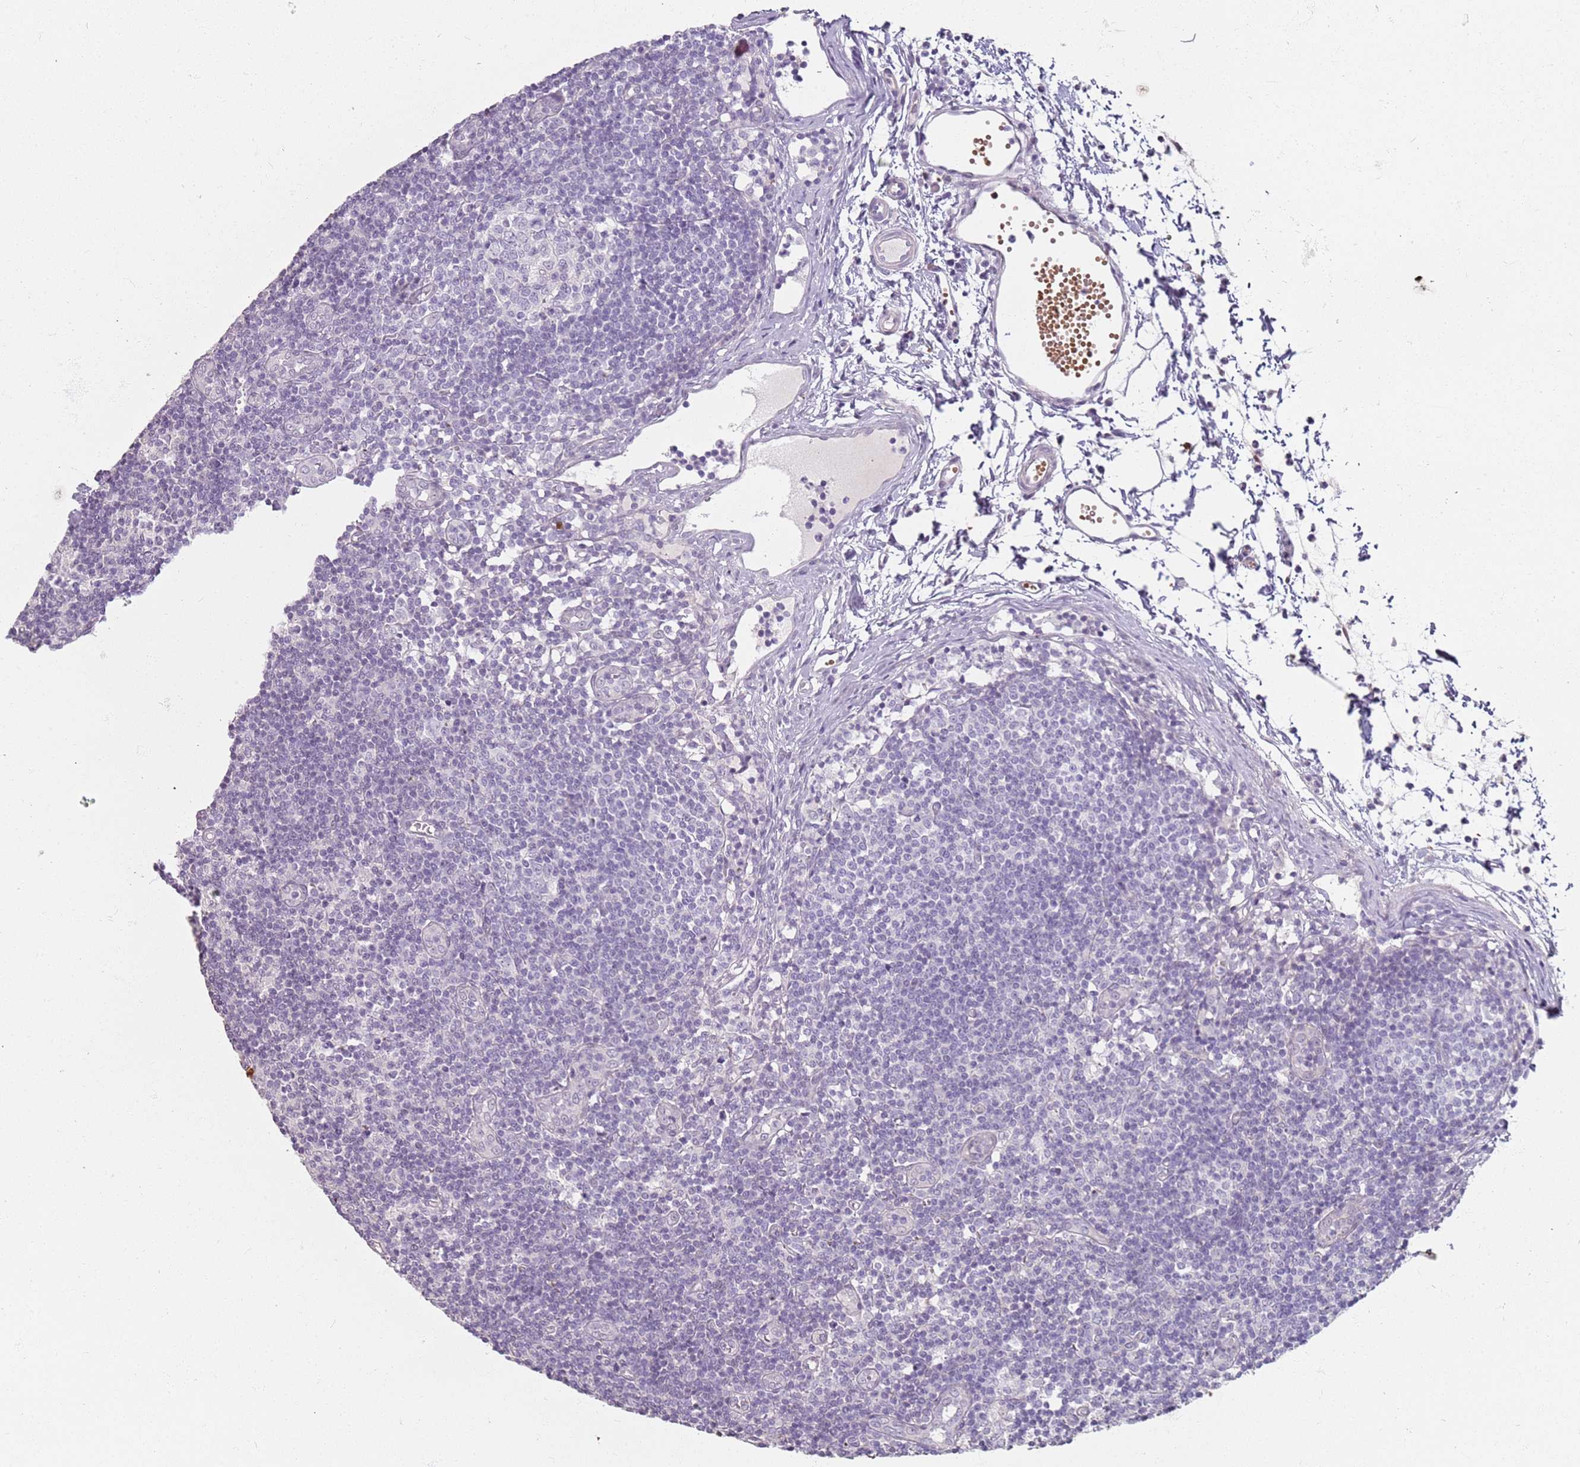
{"staining": {"intensity": "negative", "quantity": "none", "location": "none"}, "tissue": "lymph node", "cell_type": "Germinal center cells", "image_type": "normal", "snomed": [{"axis": "morphology", "description": "Normal tissue, NOS"}, {"axis": "topography", "description": "Lymph node"}], "caption": "Immunohistochemistry (IHC) image of unremarkable lymph node: human lymph node stained with DAB (3,3'-diaminobenzidine) reveals no significant protein positivity in germinal center cells.", "gene": "CD40LG", "patient": {"sex": "female", "age": 37}}